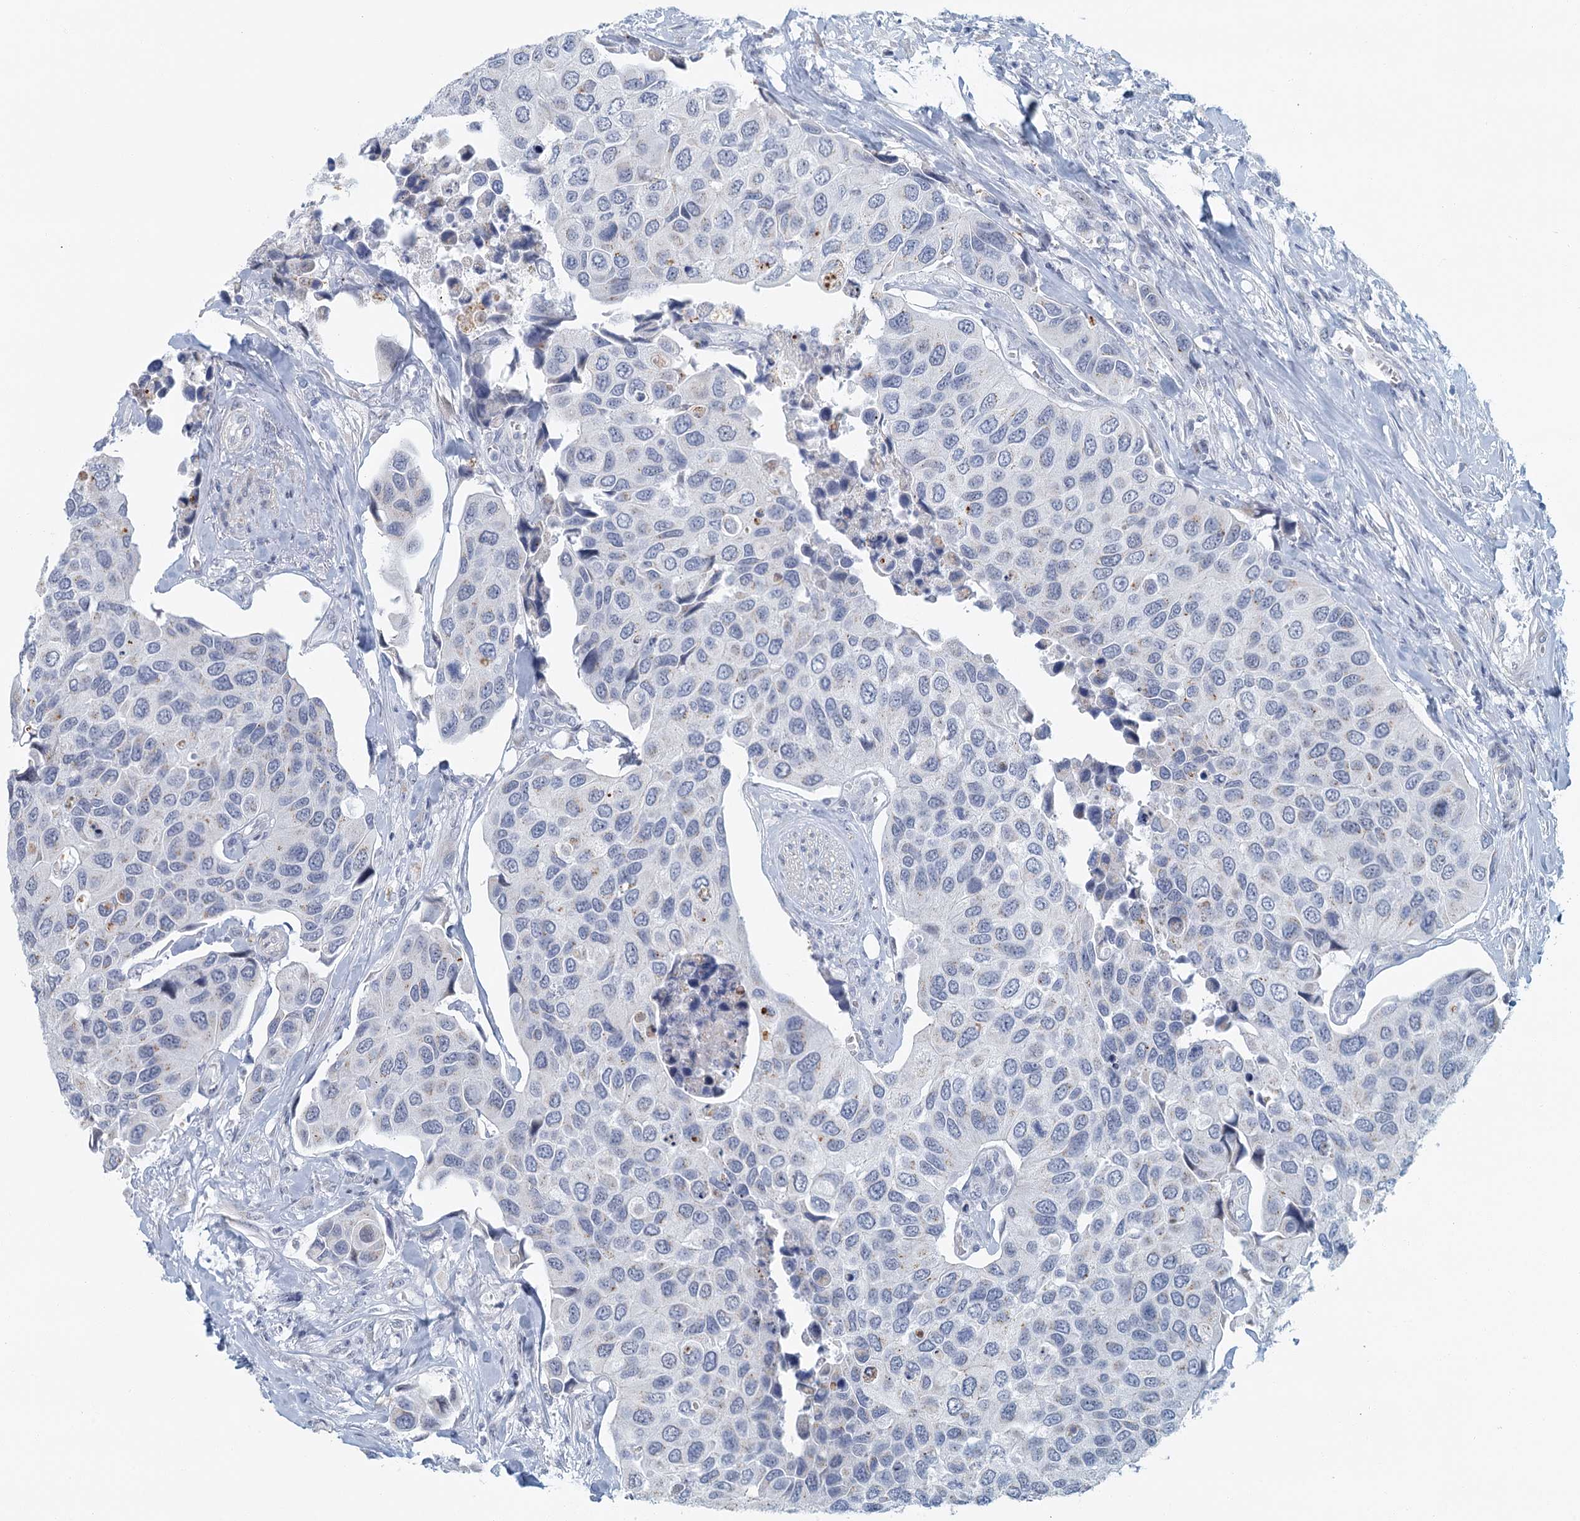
{"staining": {"intensity": "negative", "quantity": "none", "location": "none"}, "tissue": "urothelial cancer", "cell_type": "Tumor cells", "image_type": "cancer", "snomed": [{"axis": "morphology", "description": "Urothelial carcinoma, High grade"}, {"axis": "topography", "description": "Urinary bladder"}], "caption": "Protein analysis of urothelial cancer reveals no significant positivity in tumor cells.", "gene": "ZNF527", "patient": {"sex": "male", "age": 74}}